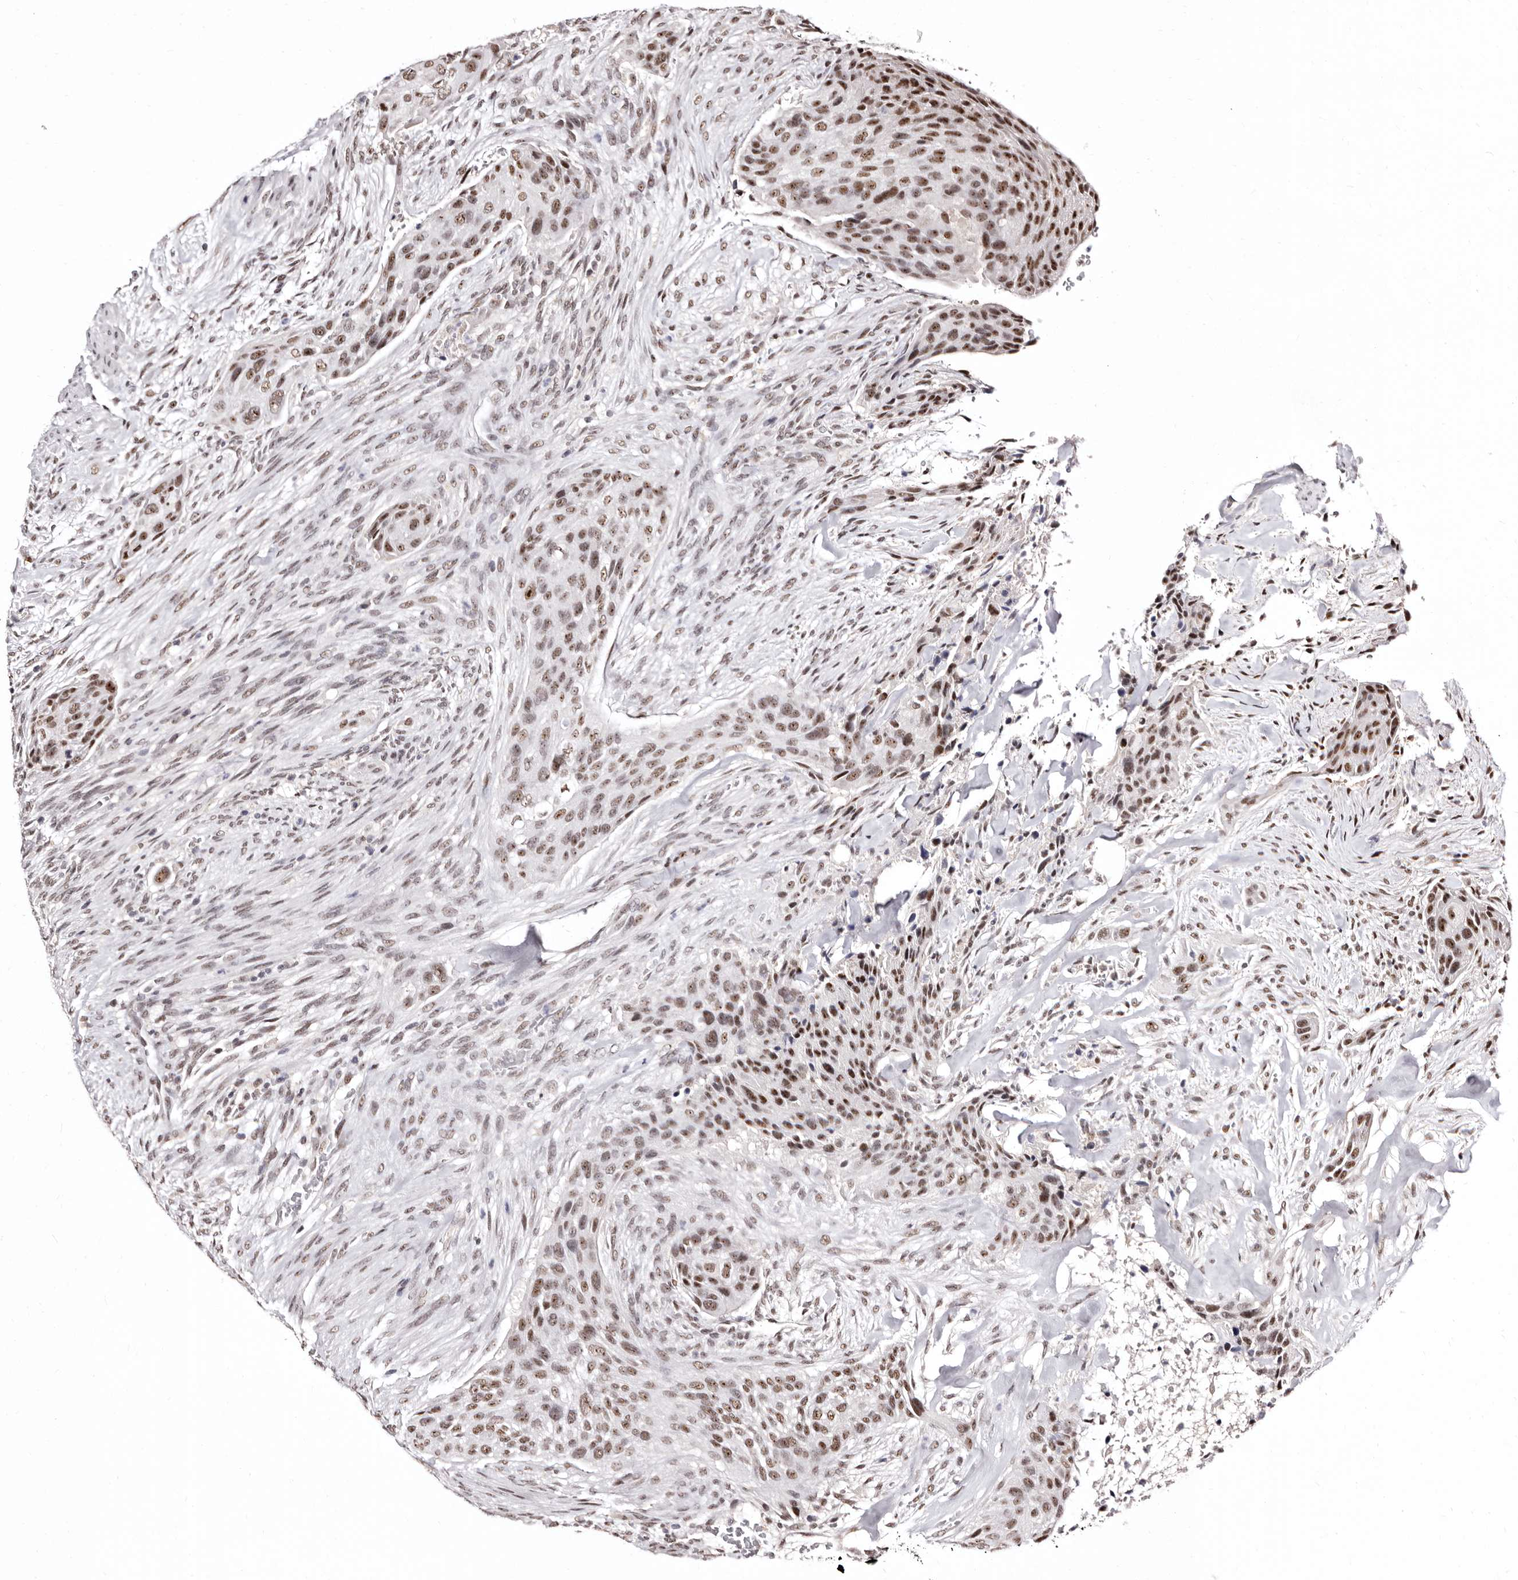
{"staining": {"intensity": "moderate", "quantity": ">75%", "location": "nuclear"}, "tissue": "urothelial cancer", "cell_type": "Tumor cells", "image_type": "cancer", "snomed": [{"axis": "morphology", "description": "Urothelial carcinoma, High grade"}, {"axis": "topography", "description": "Urinary bladder"}], "caption": "Protein staining of urothelial carcinoma (high-grade) tissue reveals moderate nuclear positivity in approximately >75% of tumor cells. The staining was performed using DAB (3,3'-diaminobenzidine), with brown indicating positive protein expression. Nuclei are stained blue with hematoxylin.", "gene": "ANAPC11", "patient": {"sex": "male", "age": 35}}